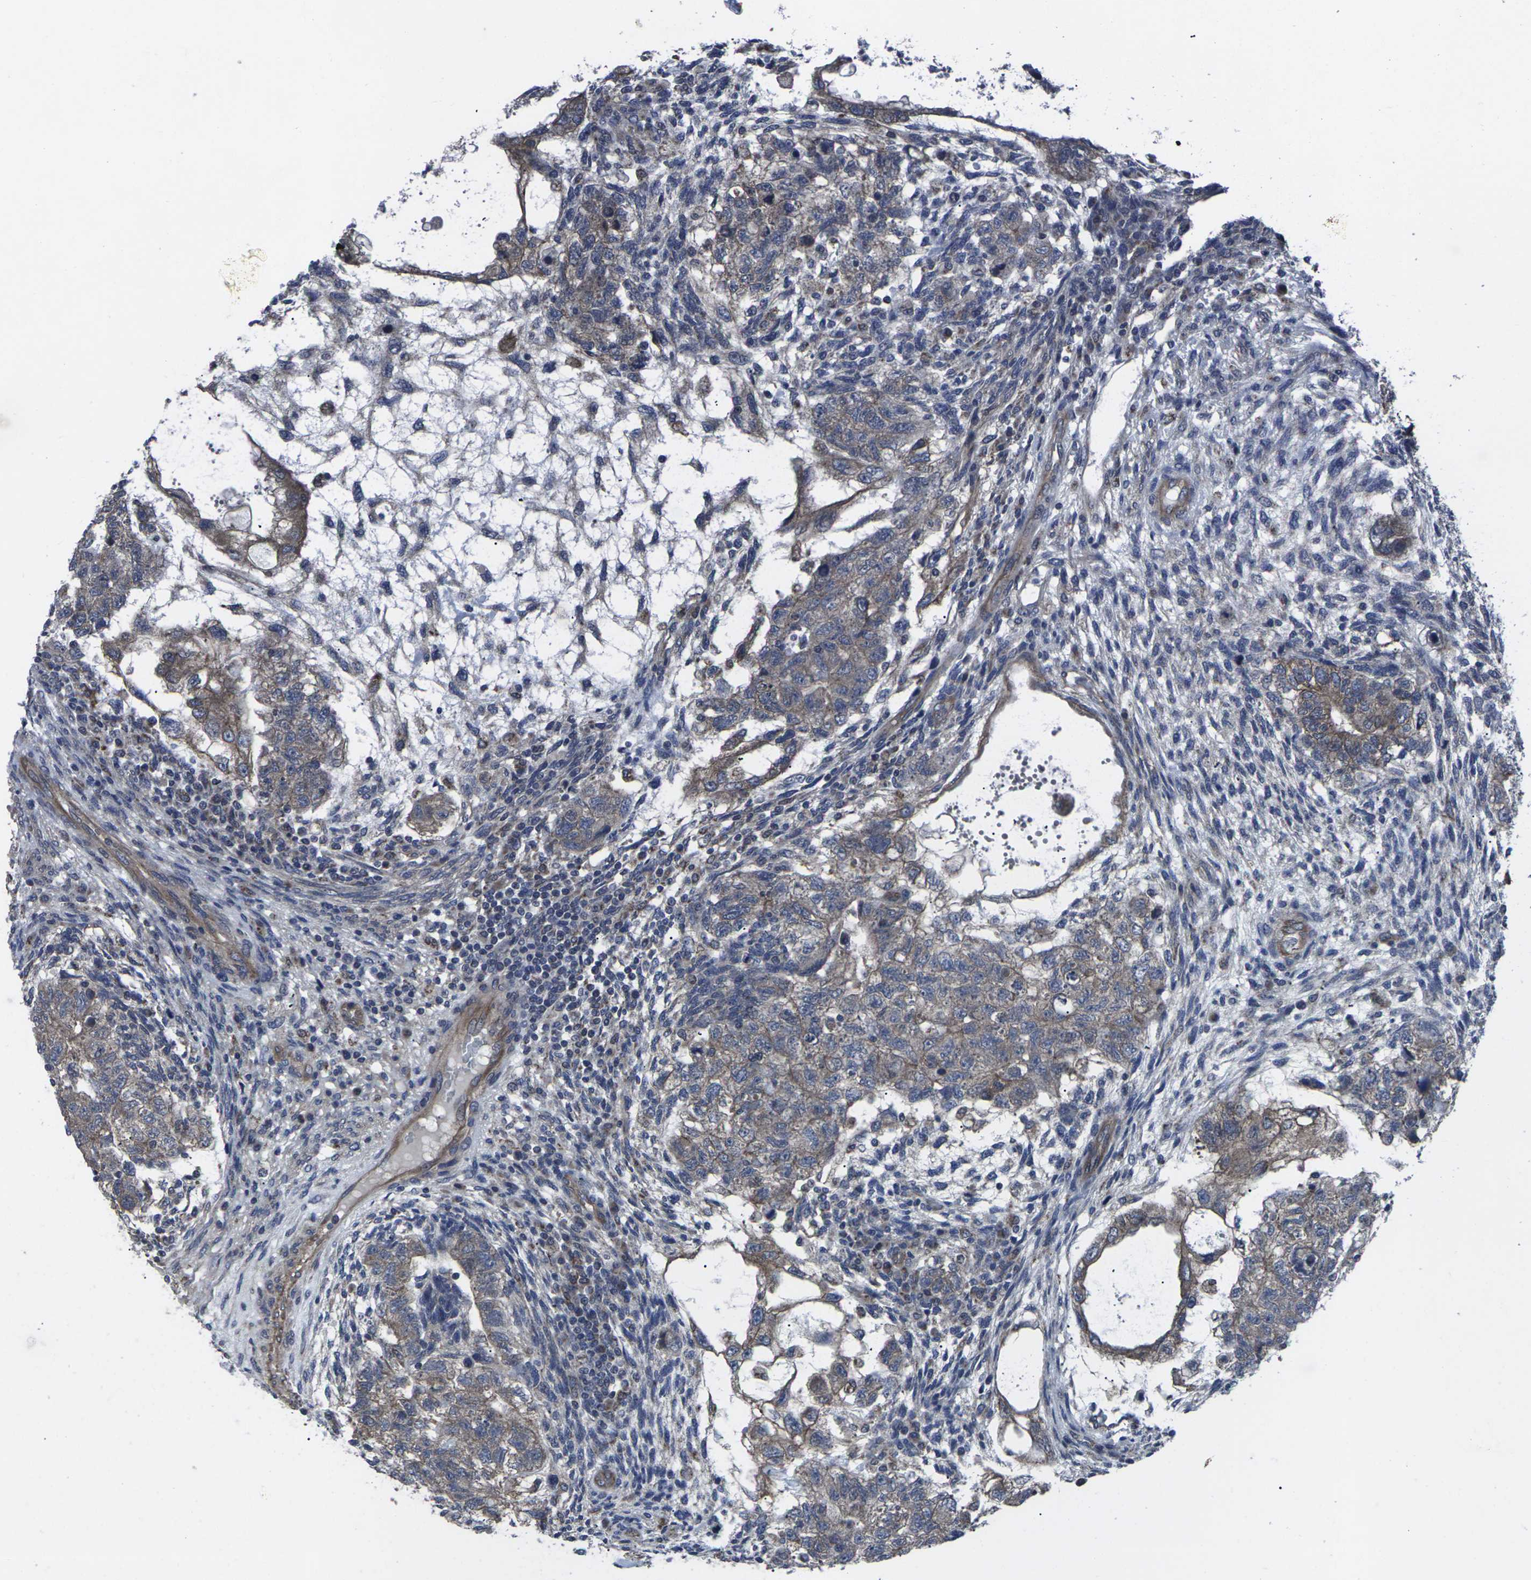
{"staining": {"intensity": "moderate", "quantity": ">75%", "location": "cytoplasmic/membranous"}, "tissue": "testis cancer", "cell_type": "Tumor cells", "image_type": "cancer", "snomed": [{"axis": "morphology", "description": "Normal tissue, NOS"}, {"axis": "morphology", "description": "Carcinoma, Embryonal, NOS"}, {"axis": "topography", "description": "Testis"}], "caption": "This histopathology image shows testis cancer (embryonal carcinoma) stained with immunohistochemistry (IHC) to label a protein in brown. The cytoplasmic/membranous of tumor cells show moderate positivity for the protein. Nuclei are counter-stained blue.", "gene": "MAPKAPK2", "patient": {"sex": "male", "age": 36}}